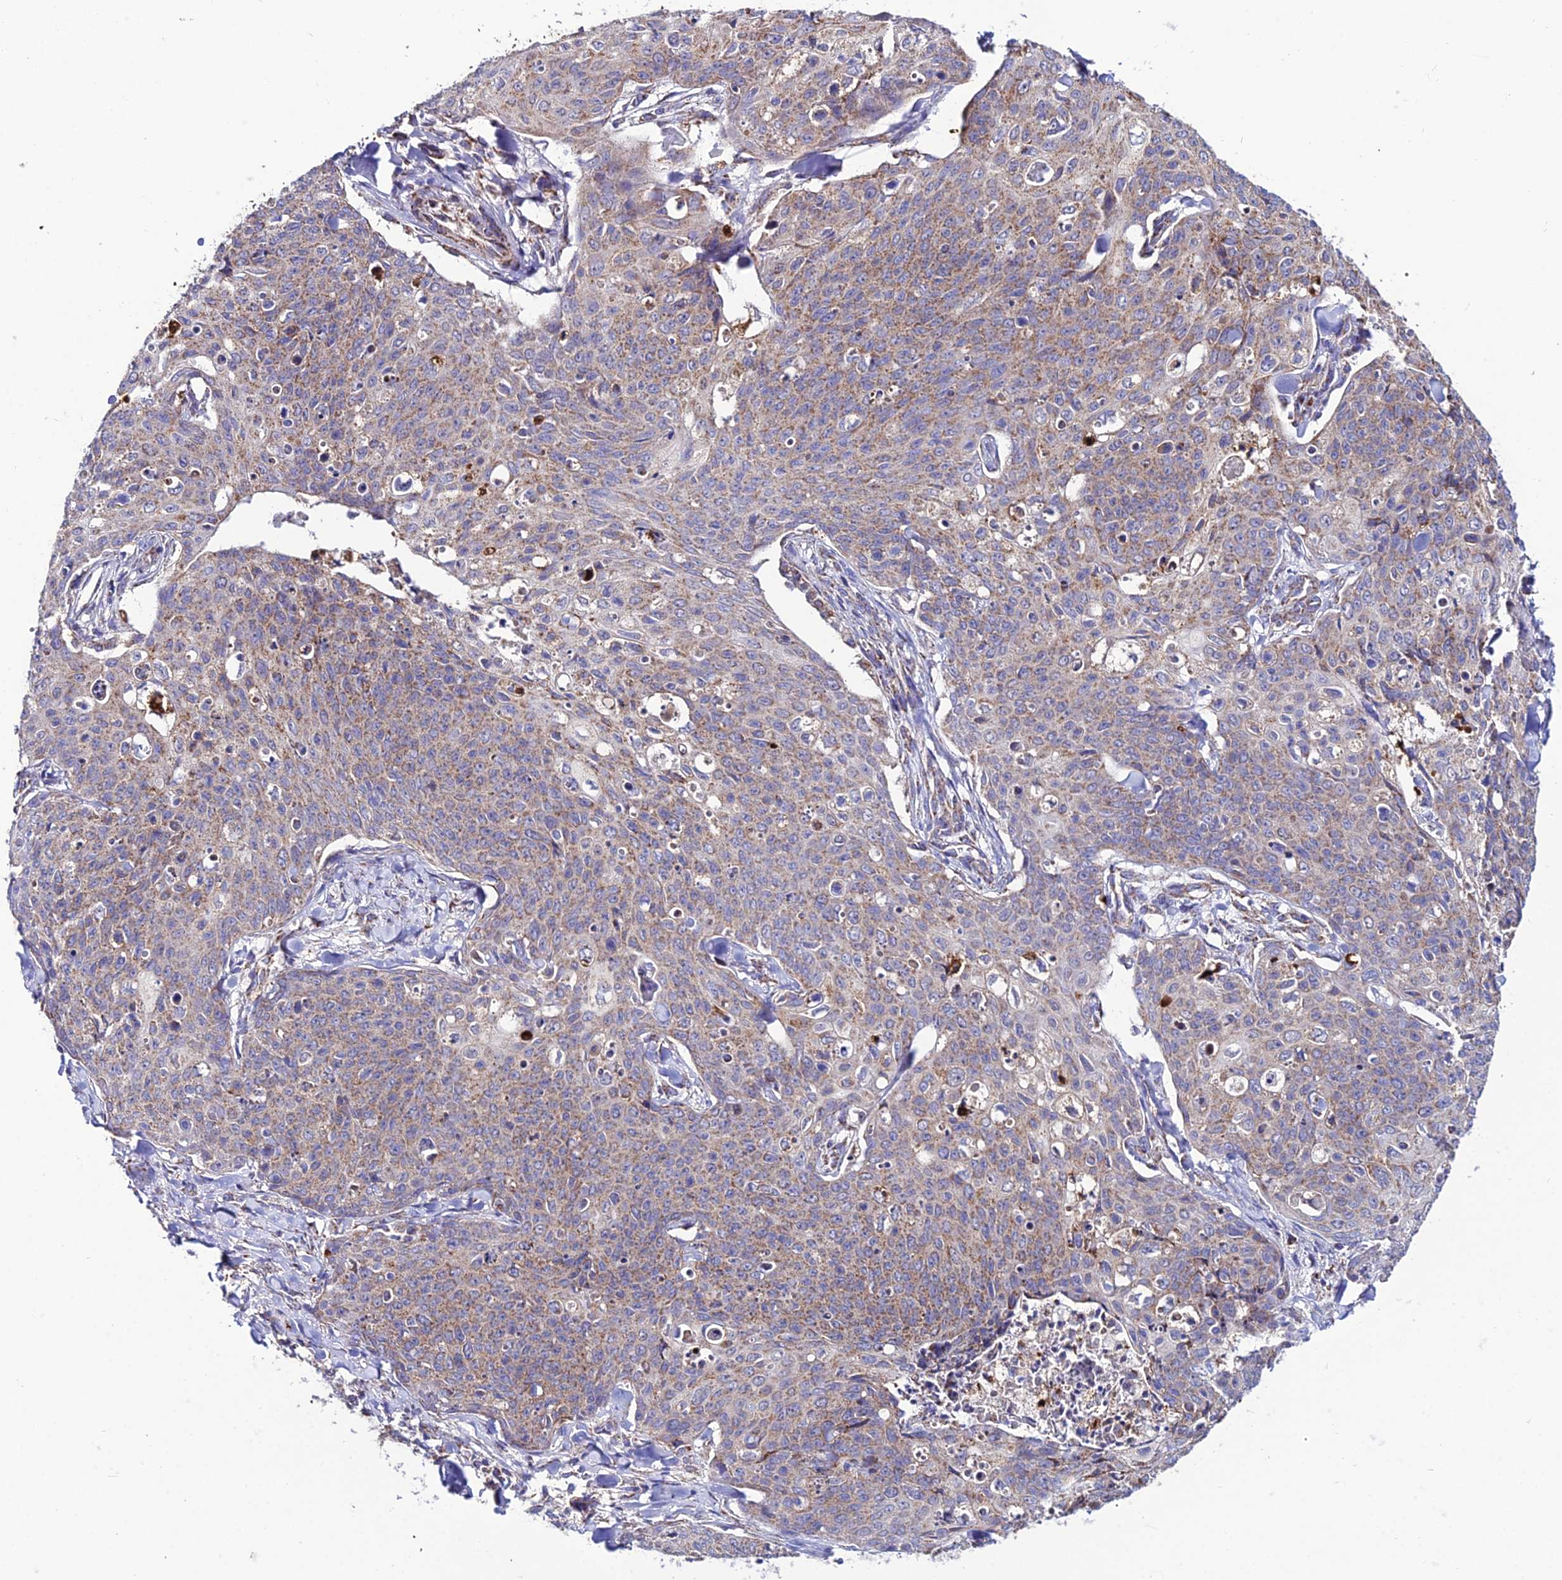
{"staining": {"intensity": "moderate", "quantity": "25%-75%", "location": "cytoplasmic/membranous"}, "tissue": "skin cancer", "cell_type": "Tumor cells", "image_type": "cancer", "snomed": [{"axis": "morphology", "description": "Squamous cell carcinoma, NOS"}, {"axis": "topography", "description": "Skin"}, {"axis": "topography", "description": "Vulva"}], "caption": "Human squamous cell carcinoma (skin) stained with a brown dye displays moderate cytoplasmic/membranous positive staining in about 25%-75% of tumor cells.", "gene": "PSMD2", "patient": {"sex": "female", "age": 85}}